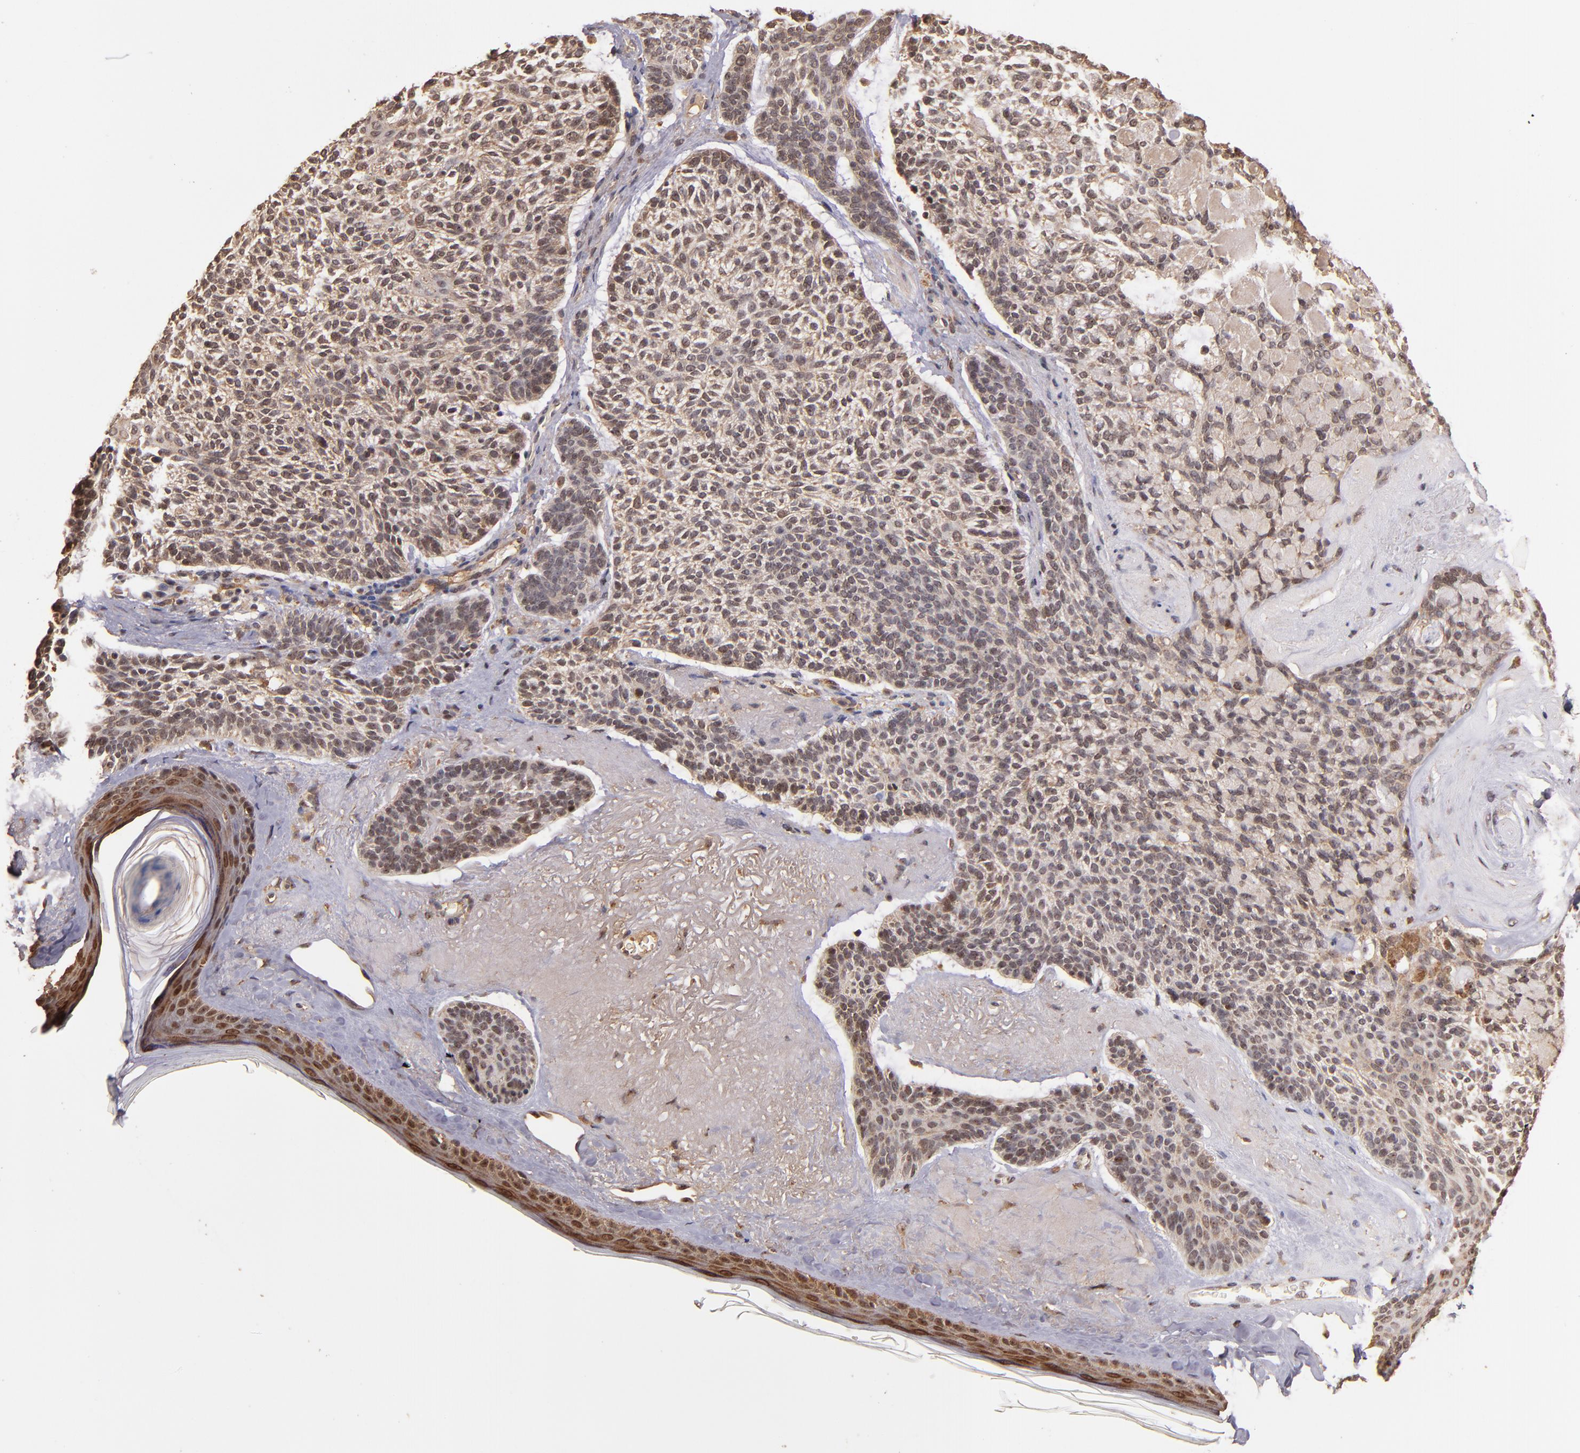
{"staining": {"intensity": "negative", "quantity": "none", "location": "none"}, "tissue": "skin cancer", "cell_type": "Tumor cells", "image_type": "cancer", "snomed": [{"axis": "morphology", "description": "Normal tissue, NOS"}, {"axis": "morphology", "description": "Basal cell carcinoma"}, {"axis": "topography", "description": "Skin"}], "caption": "IHC photomicrograph of human basal cell carcinoma (skin) stained for a protein (brown), which demonstrates no positivity in tumor cells.", "gene": "RIOK3", "patient": {"sex": "female", "age": 70}}